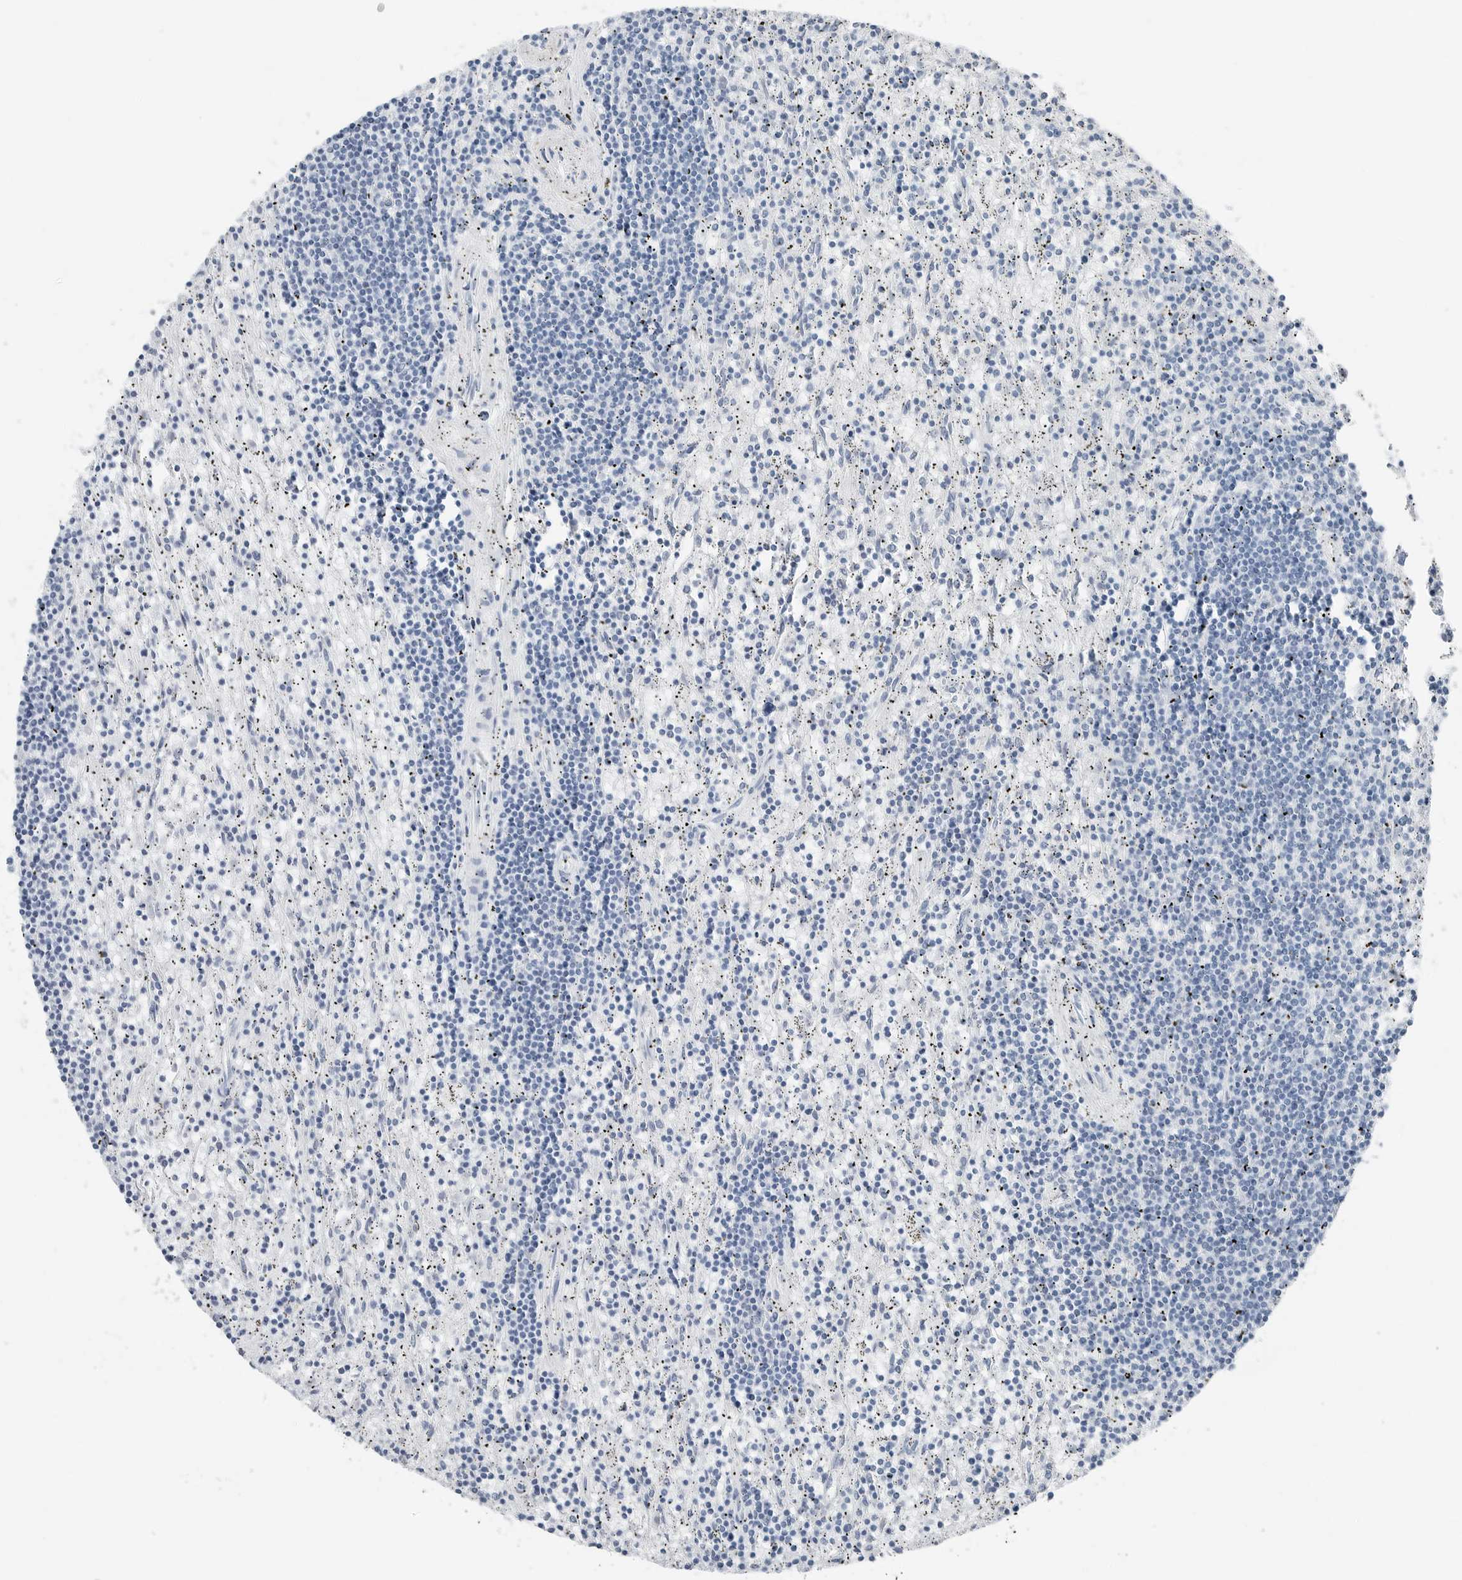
{"staining": {"intensity": "negative", "quantity": "none", "location": "none"}, "tissue": "lymphoma", "cell_type": "Tumor cells", "image_type": "cancer", "snomed": [{"axis": "morphology", "description": "Malignant lymphoma, non-Hodgkin's type, Low grade"}, {"axis": "topography", "description": "Spleen"}], "caption": "IHC of human malignant lymphoma, non-Hodgkin's type (low-grade) displays no staining in tumor cells. (DAB immunohistochemistry visualized using brightfield microscopy, high magnification).", "gene": "SLPI", "patient": {"sex": "male", "age": 76}}